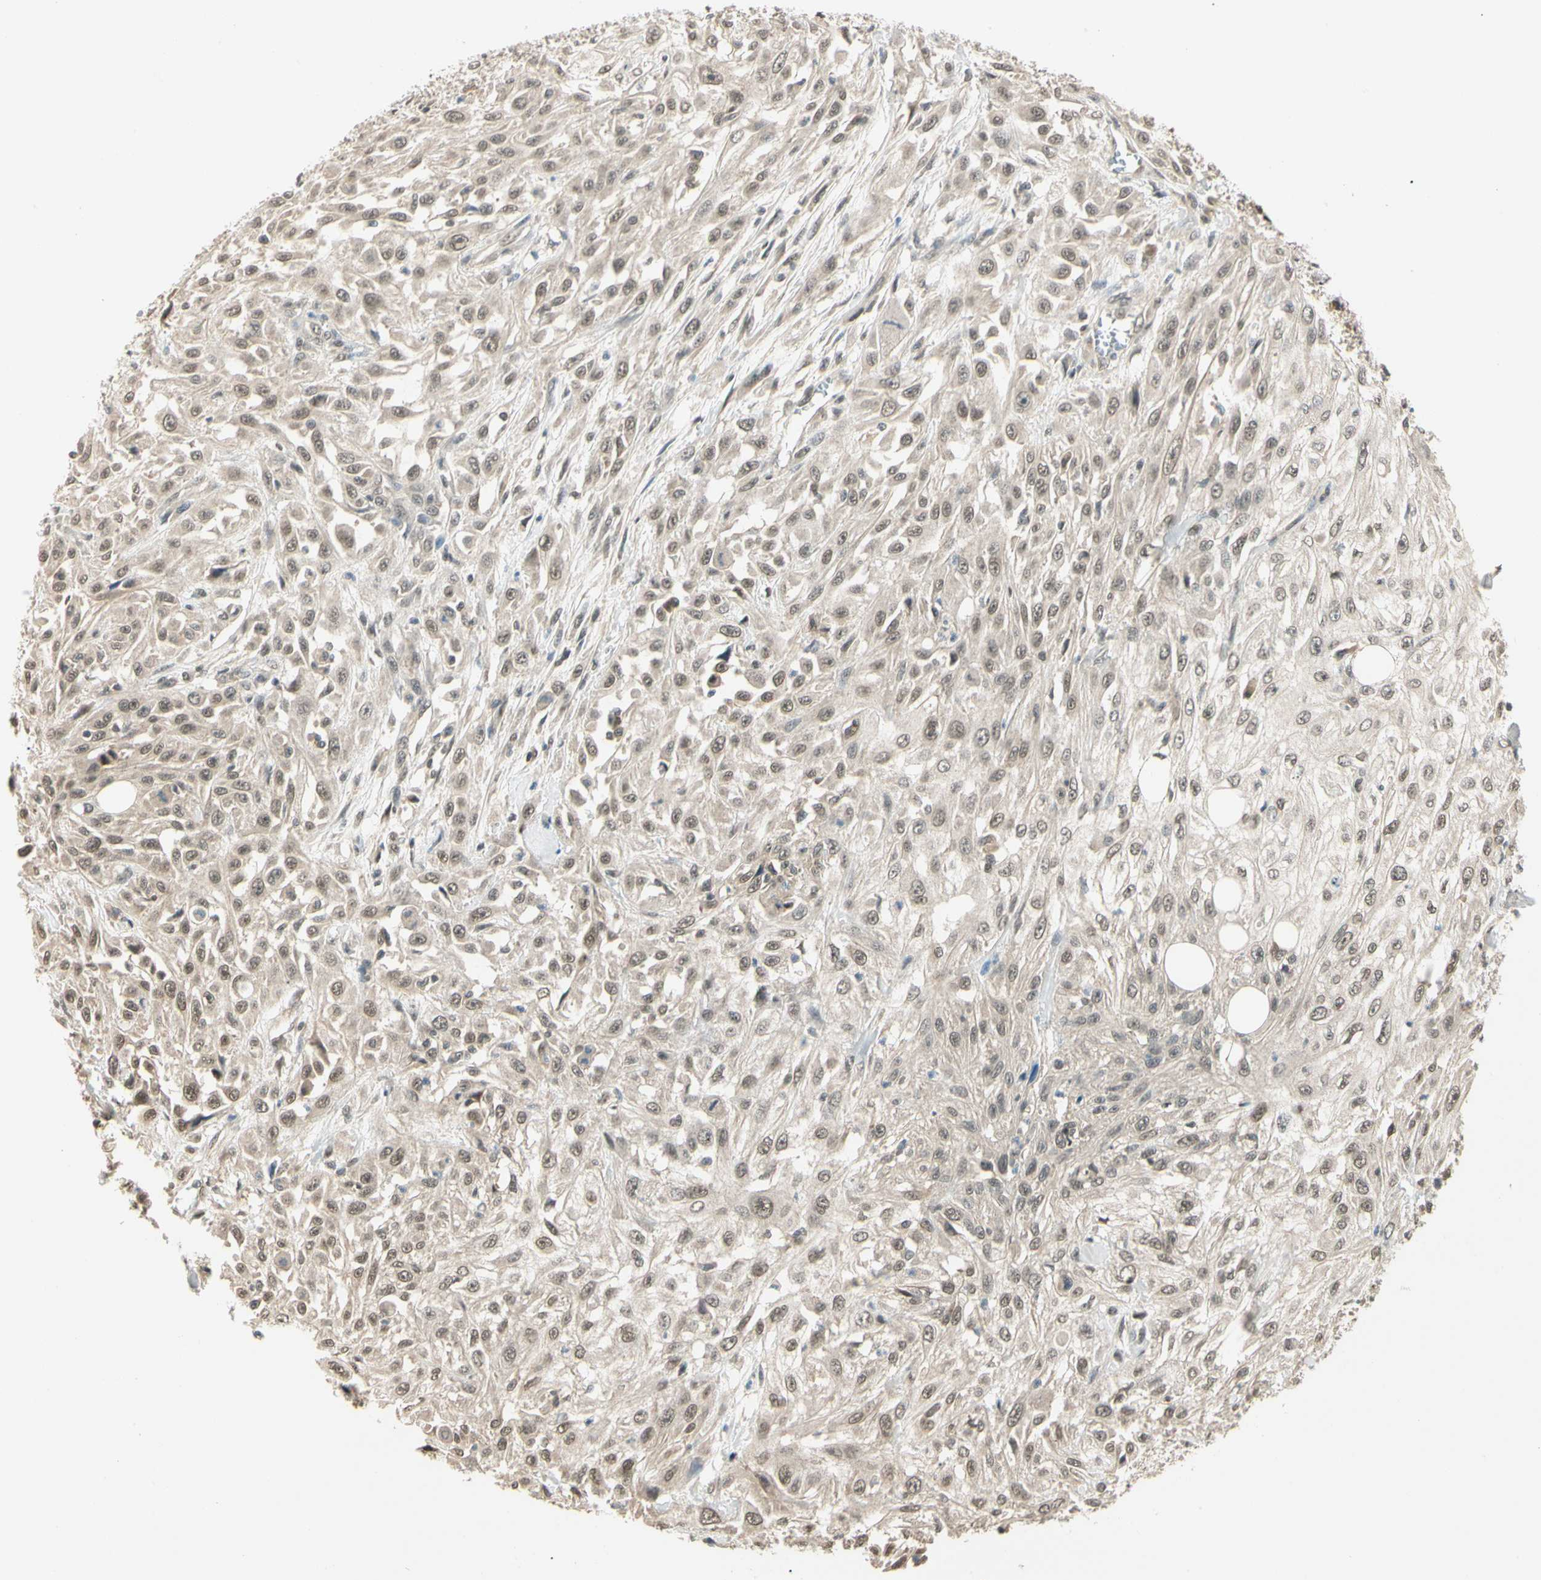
{"staining": {"intensity": "weak", "quantity": ">75%", "location": "cytoplasmic/membranous,nuclear"}, "tissue": "skin cancer", "cell_type": "Tumor cells", "image_type": "cancer", "snomed": [{"axis": "morphology", "description": "Squamous cell carcinoma, NOS"}, {"axis": "topography", "description": "Skin"}], "caption": "Immunohistochemical staining of skin squamous cell carcinoma demonstrates low levels of weak cytoplasmic/membranous and nuclear expression in about >75% of tumor cells.", "gene": "ZSCAN12", "patient": {"sex": "male", "age": 75}}